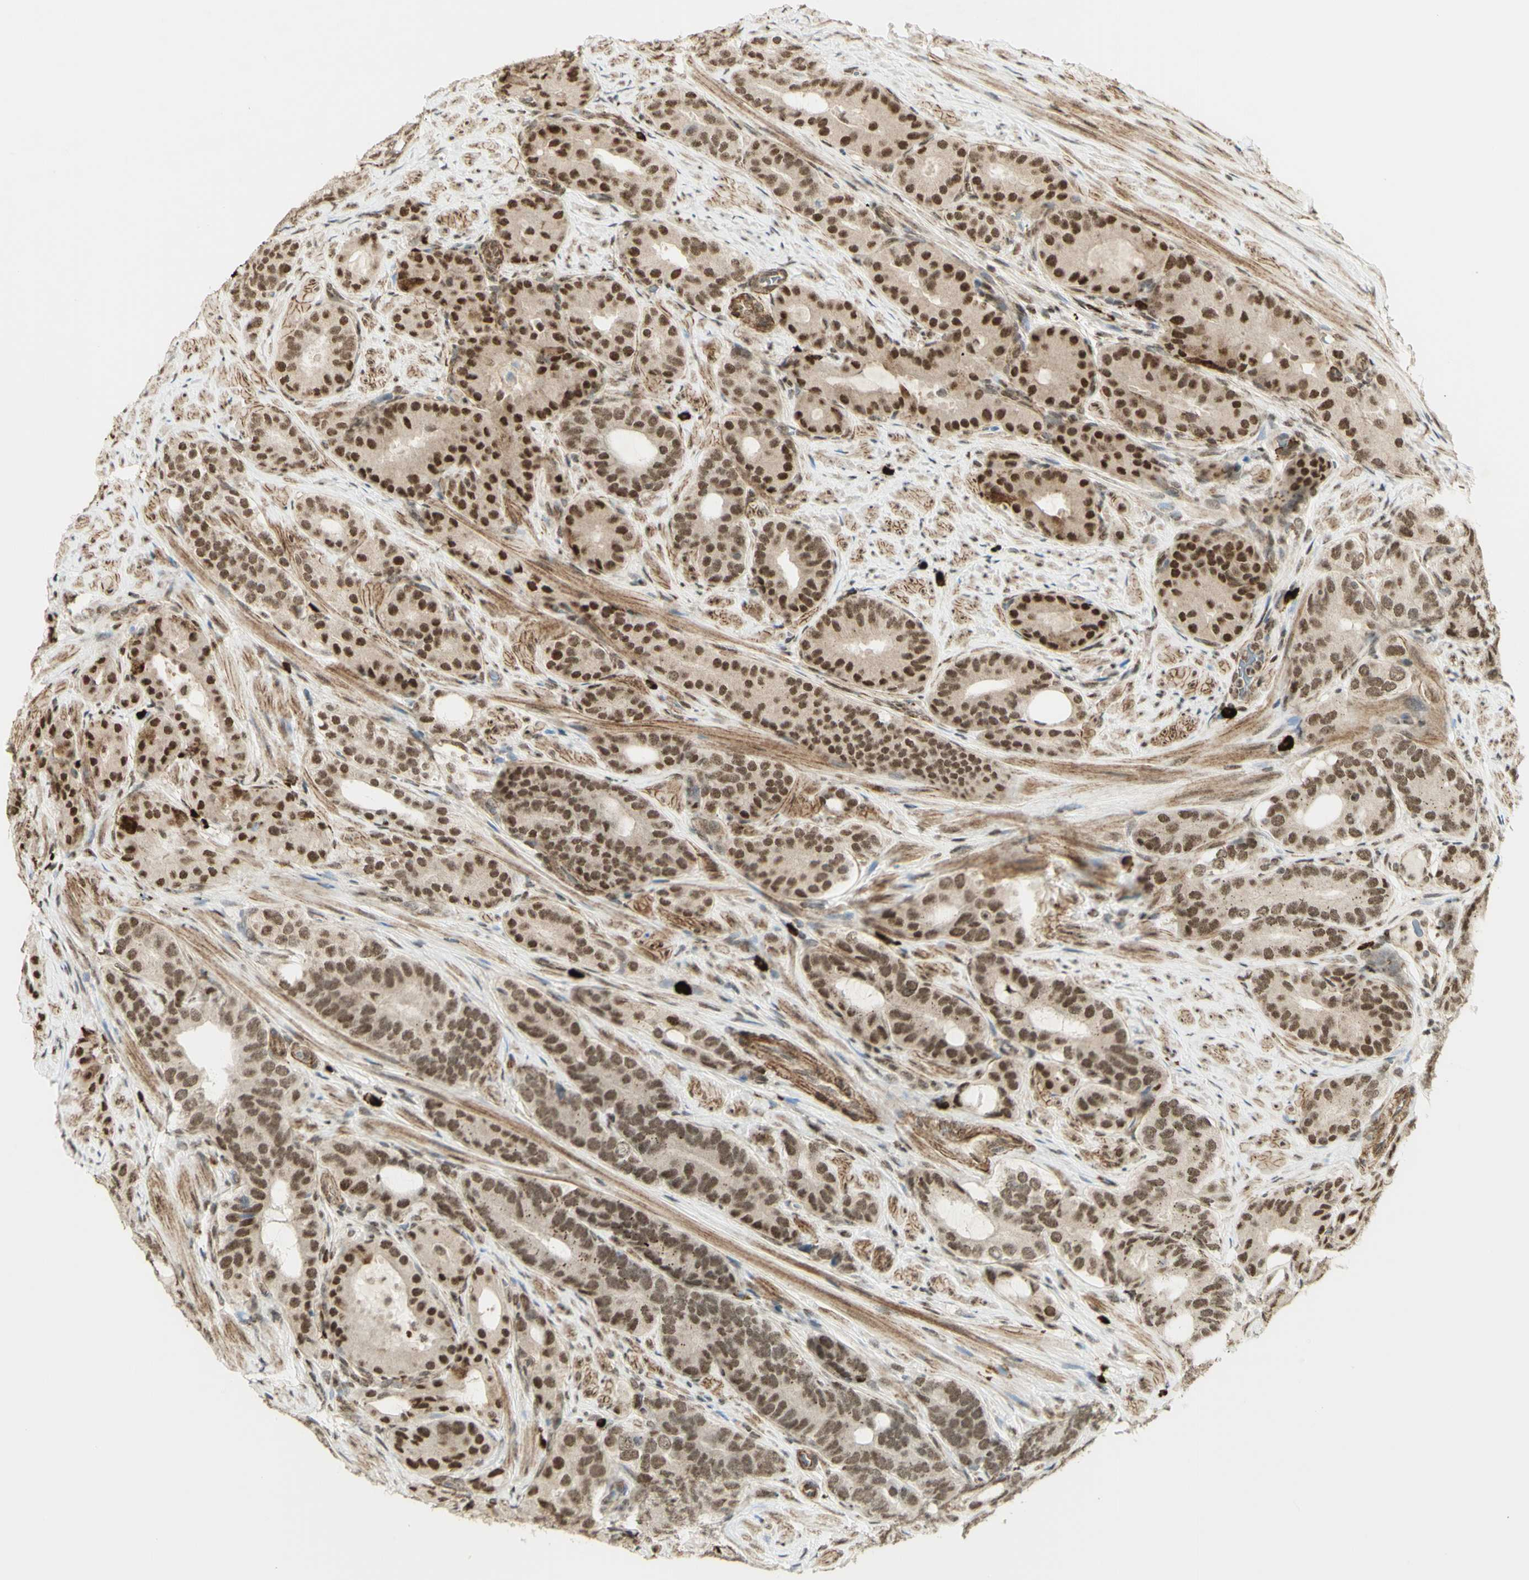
{"staining": {"intensity": "strong", "quantity": ">75%", "location": "nuclear"}, "tissue": "prostate cancer", "cell_type": "Tumor cells", "image_type": "cancer", "snomed": [{"axis": "morphology", "description": "Adenocarcinoma, Low grade"}, {"axis": "topography", "description": "Prostate"}], "caption": "A high amount of strong nuclear expression is appreciated in approximately >75% of tumor cells in prostate cancer tissue. (brown staining indicates protein expression, while blue staining denotes nuclei).", "gene": "ZMYM6", "patient": {"sex": "male", "age": 63}}